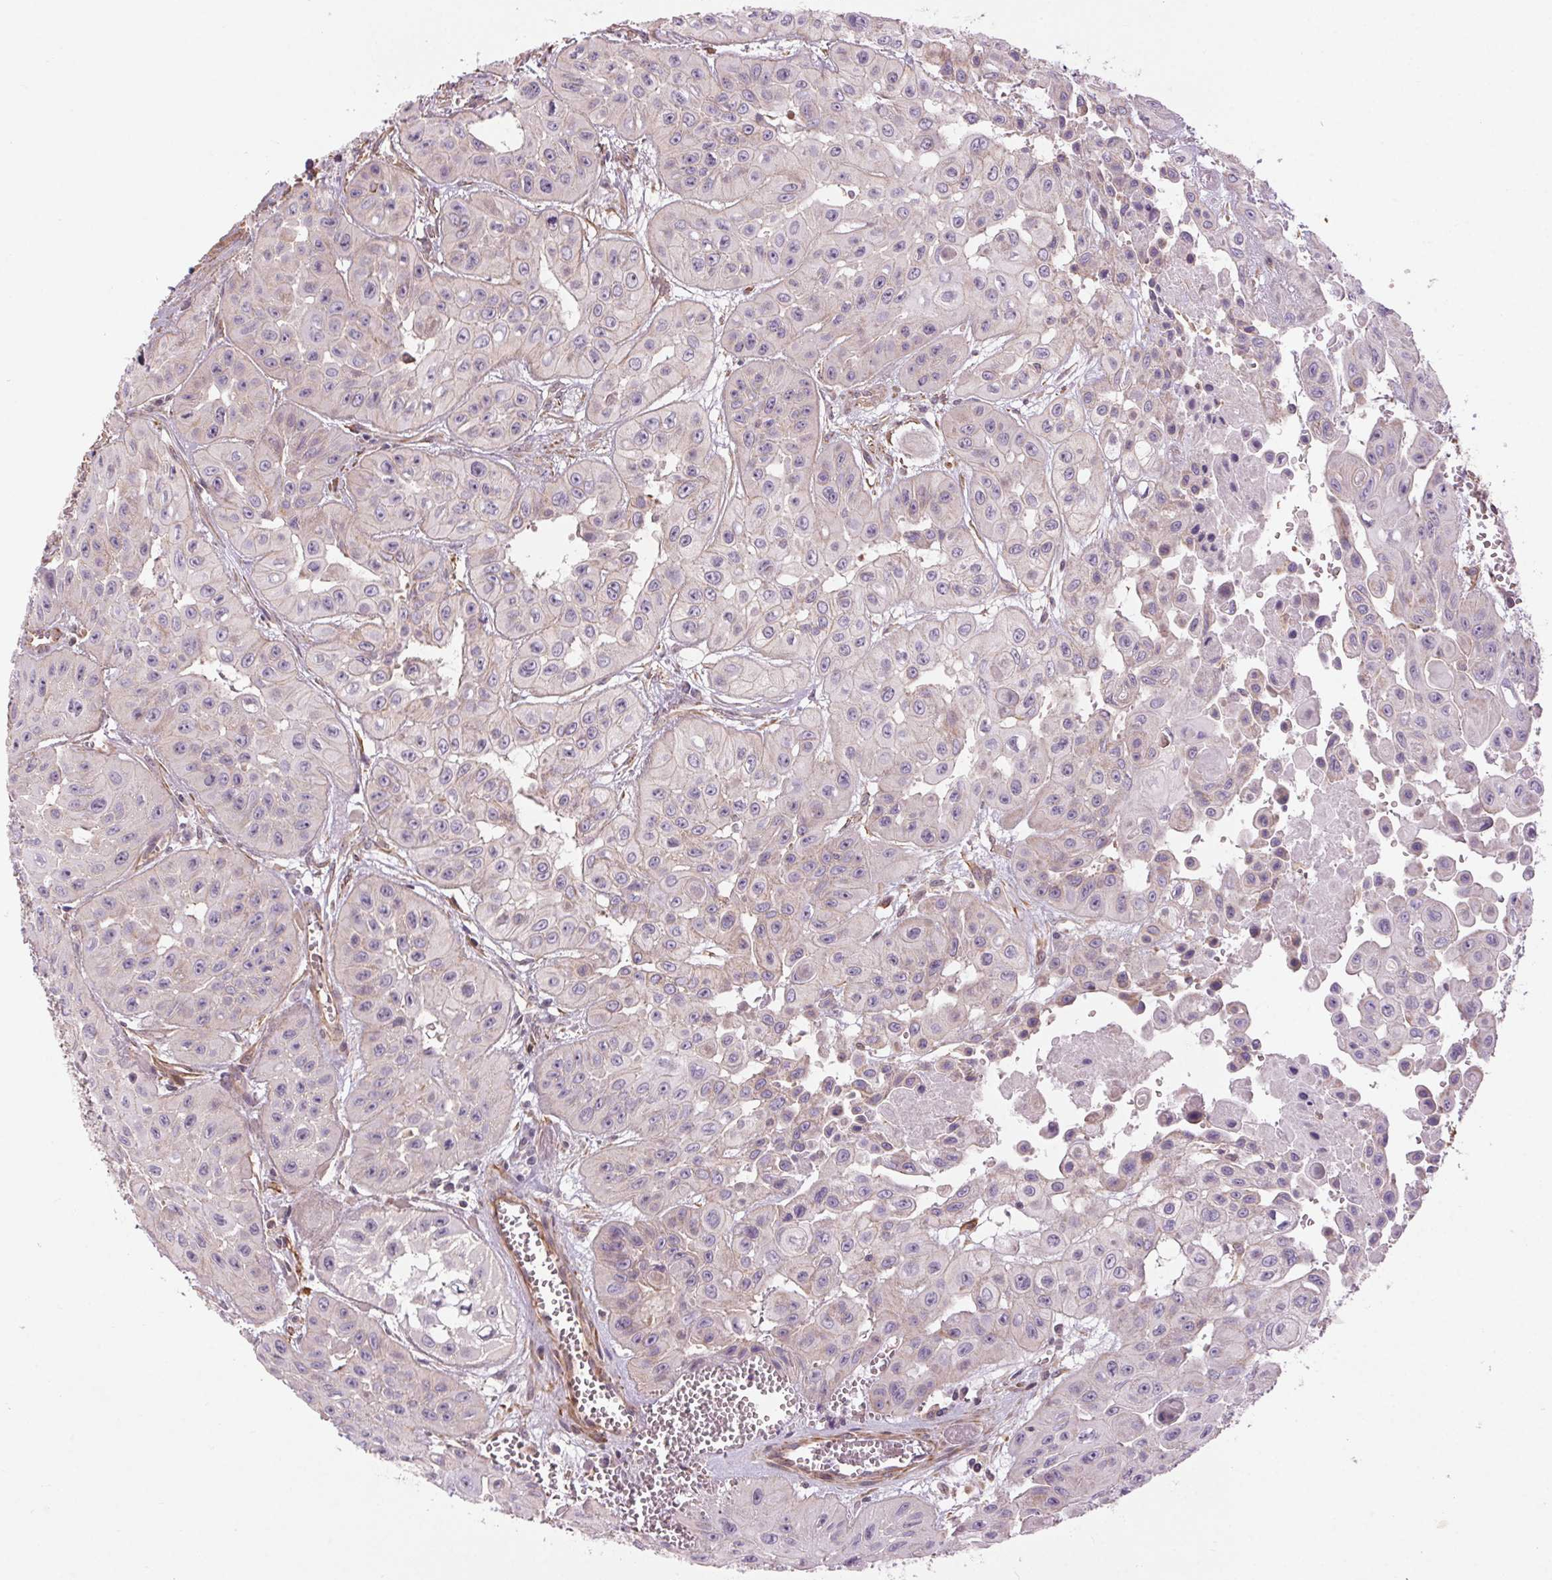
{"staining": {"intensity": "negative", "quantity": "none", "location": "none"}, "tissue": "head and neck cancer", "cell_type": "Tumor cells", "image_type": "cancer", "snomed": [{"axis": "morphology", "description": "Adenocarcinoma, NOS"}, {"axis": "topography", "description": "Head-Neck"}], "caption": "Tumor cells show no significant protein staining in head and neck adenocarcinoma. (Immunohistochemistry (ihc), brightfield microscopy, high magnification).", "gene": "CCSER1", "patient": {"sex": "male", "age": 73}}